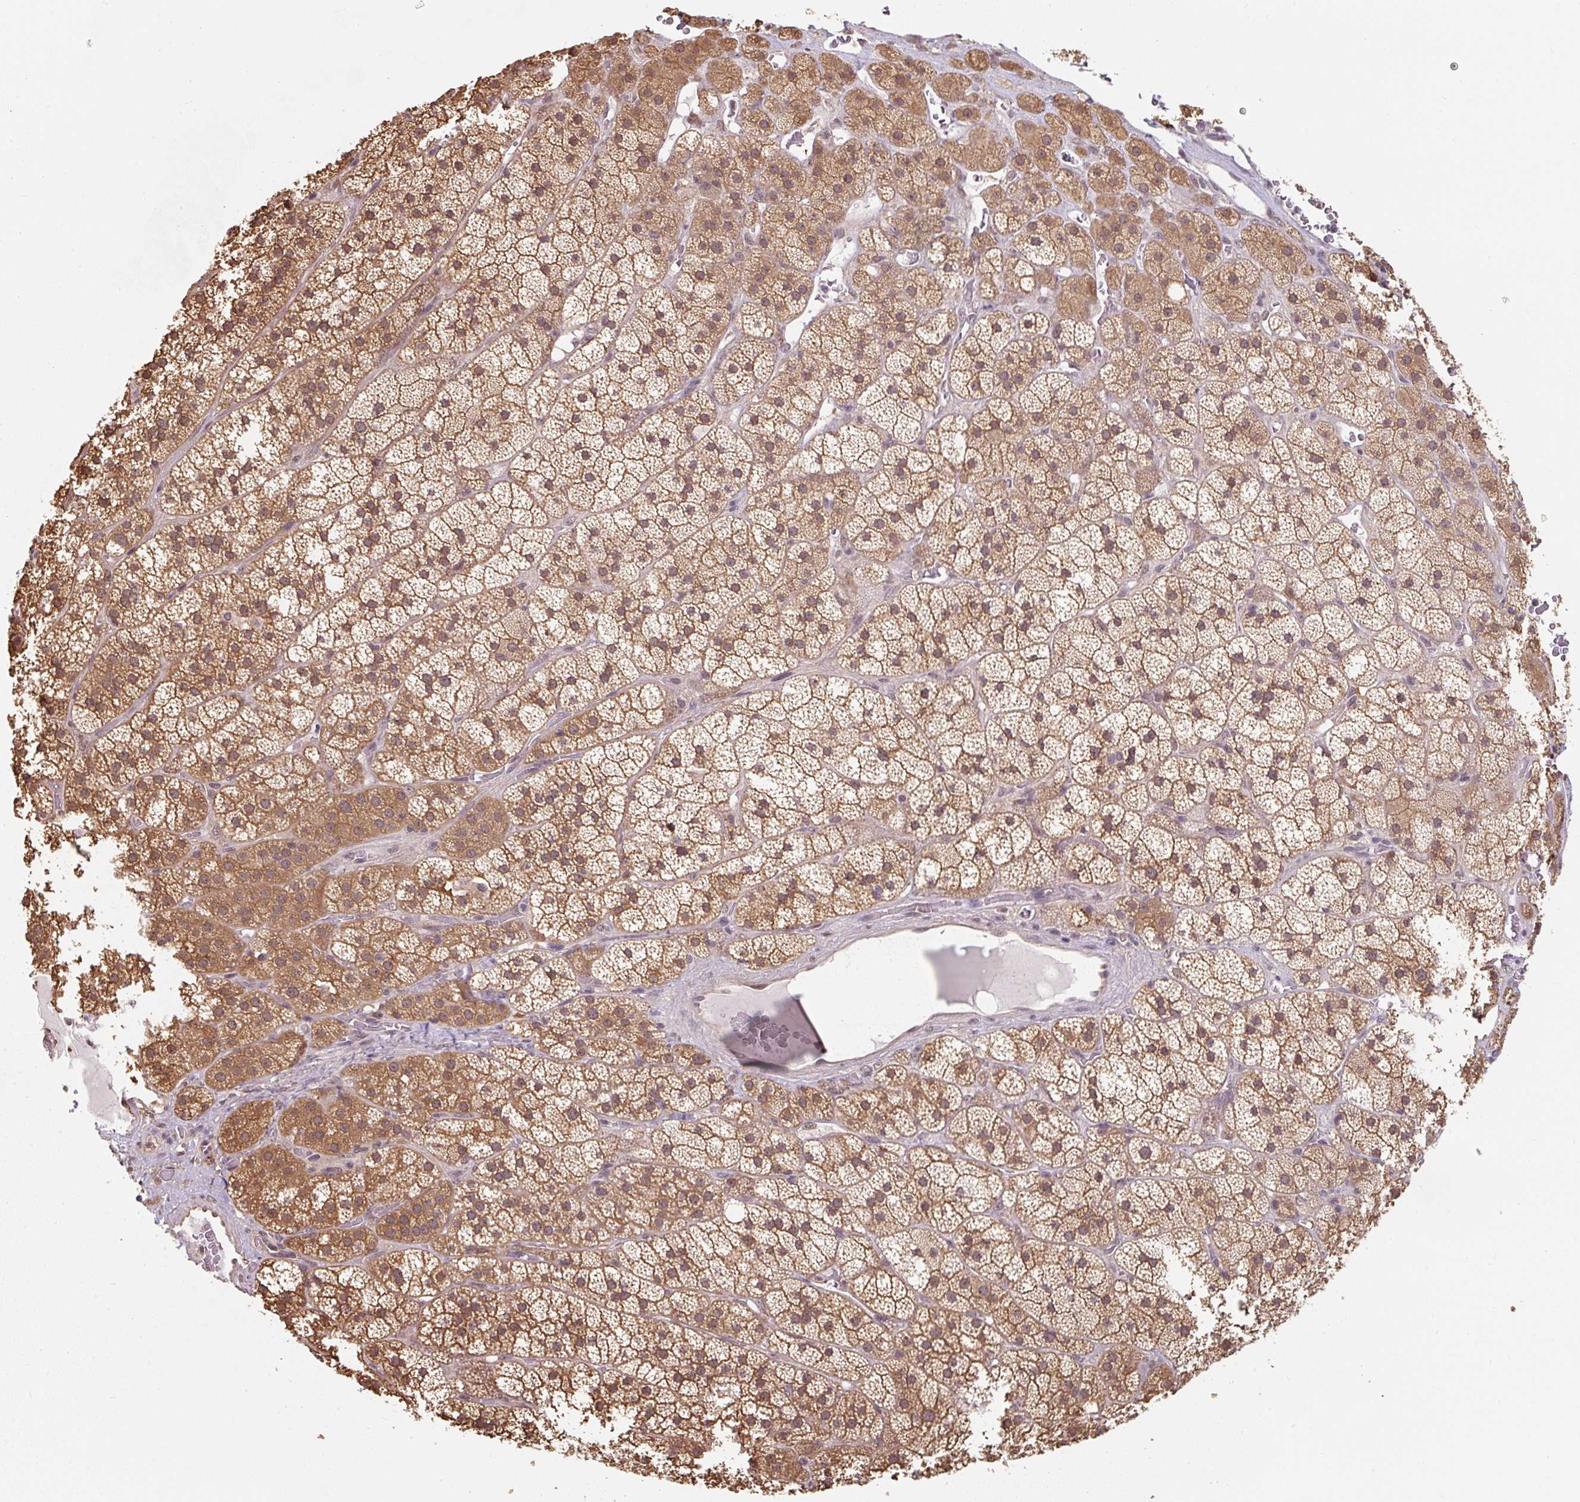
{"staining": {"intensity": "moderate", "quantity": ">75%", "location": "cytoplasmic/membranous,nuclear"}, "tissue": "adrenal gland", "cell_type": "Glandular cells", "image_type": "normal", "snomed": [{"axis": "morphology", "description": "Normal tissue, NOS"}, {"axis": "topography", "description": "Adrenal gland"}], "caption": "Protein analysis of unremarkable adrenal gland shows moderate cytoplasmic/membranous,nuclear positivity in approximately >75% of glandular cells. Using DAB (3,3'-diaminobenzidine) (brown) and hematoxylin (blue) stains, captured at high magnification using brightfield microscopy.", "gene": "ST13", "patient": {"sex": "male", "age": 57}}